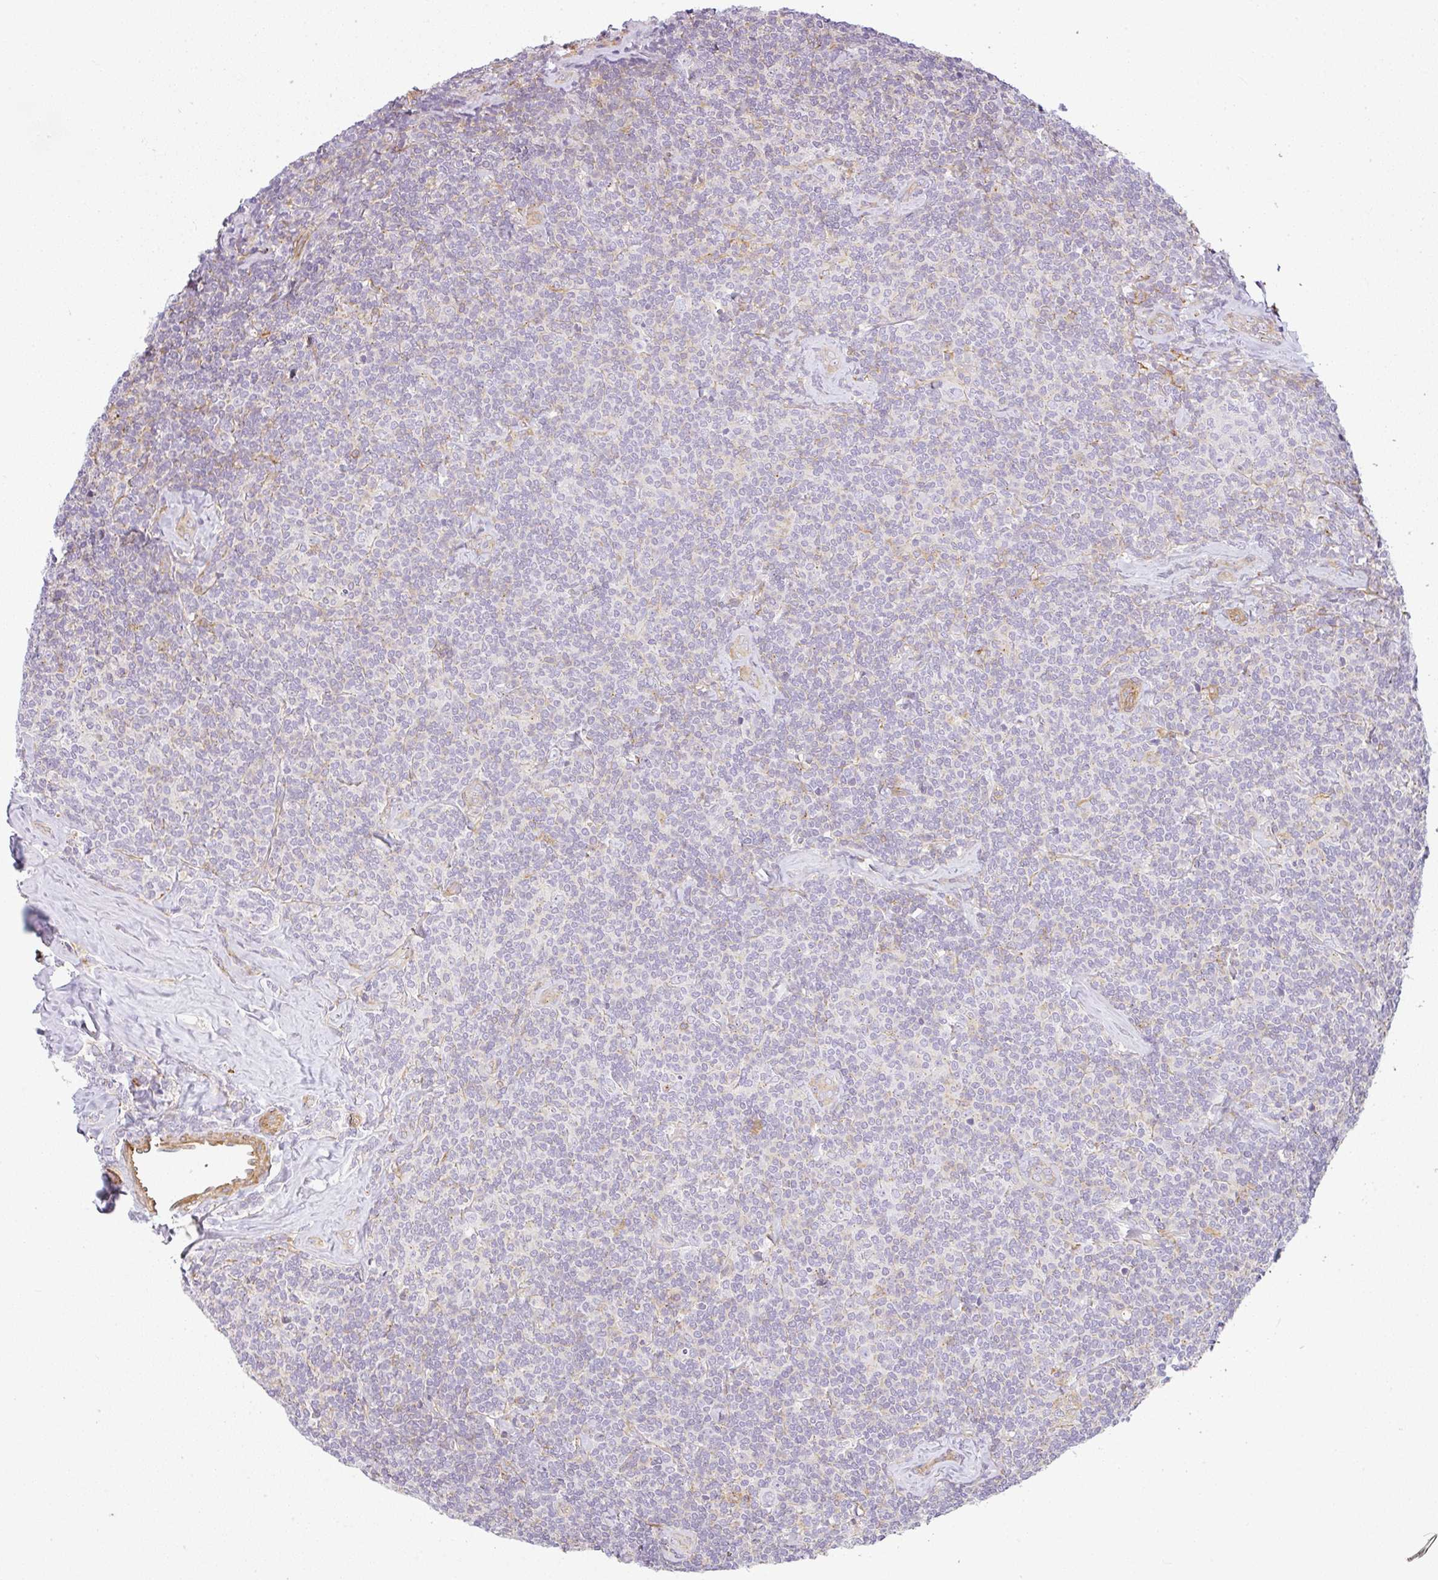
{"staining": {"intensity": "negative", "quantity": "none", "location": "none"}, "tissue": "lymphoma", "cell_type": "Tumor cells", "image_type": "cancer", "snomed": [{"axis": "morphology", "description": "Malignant lymphoma, non-Hodgkin's type, Low grade"}, {"axis": "topography", "description": "Lymph node"}], "caption": "Protein analysis of lymphoma reveals no significant positivity in tumor cells.", "gene": "SULF1", "patient": {"sex": "female", "age": 56}}